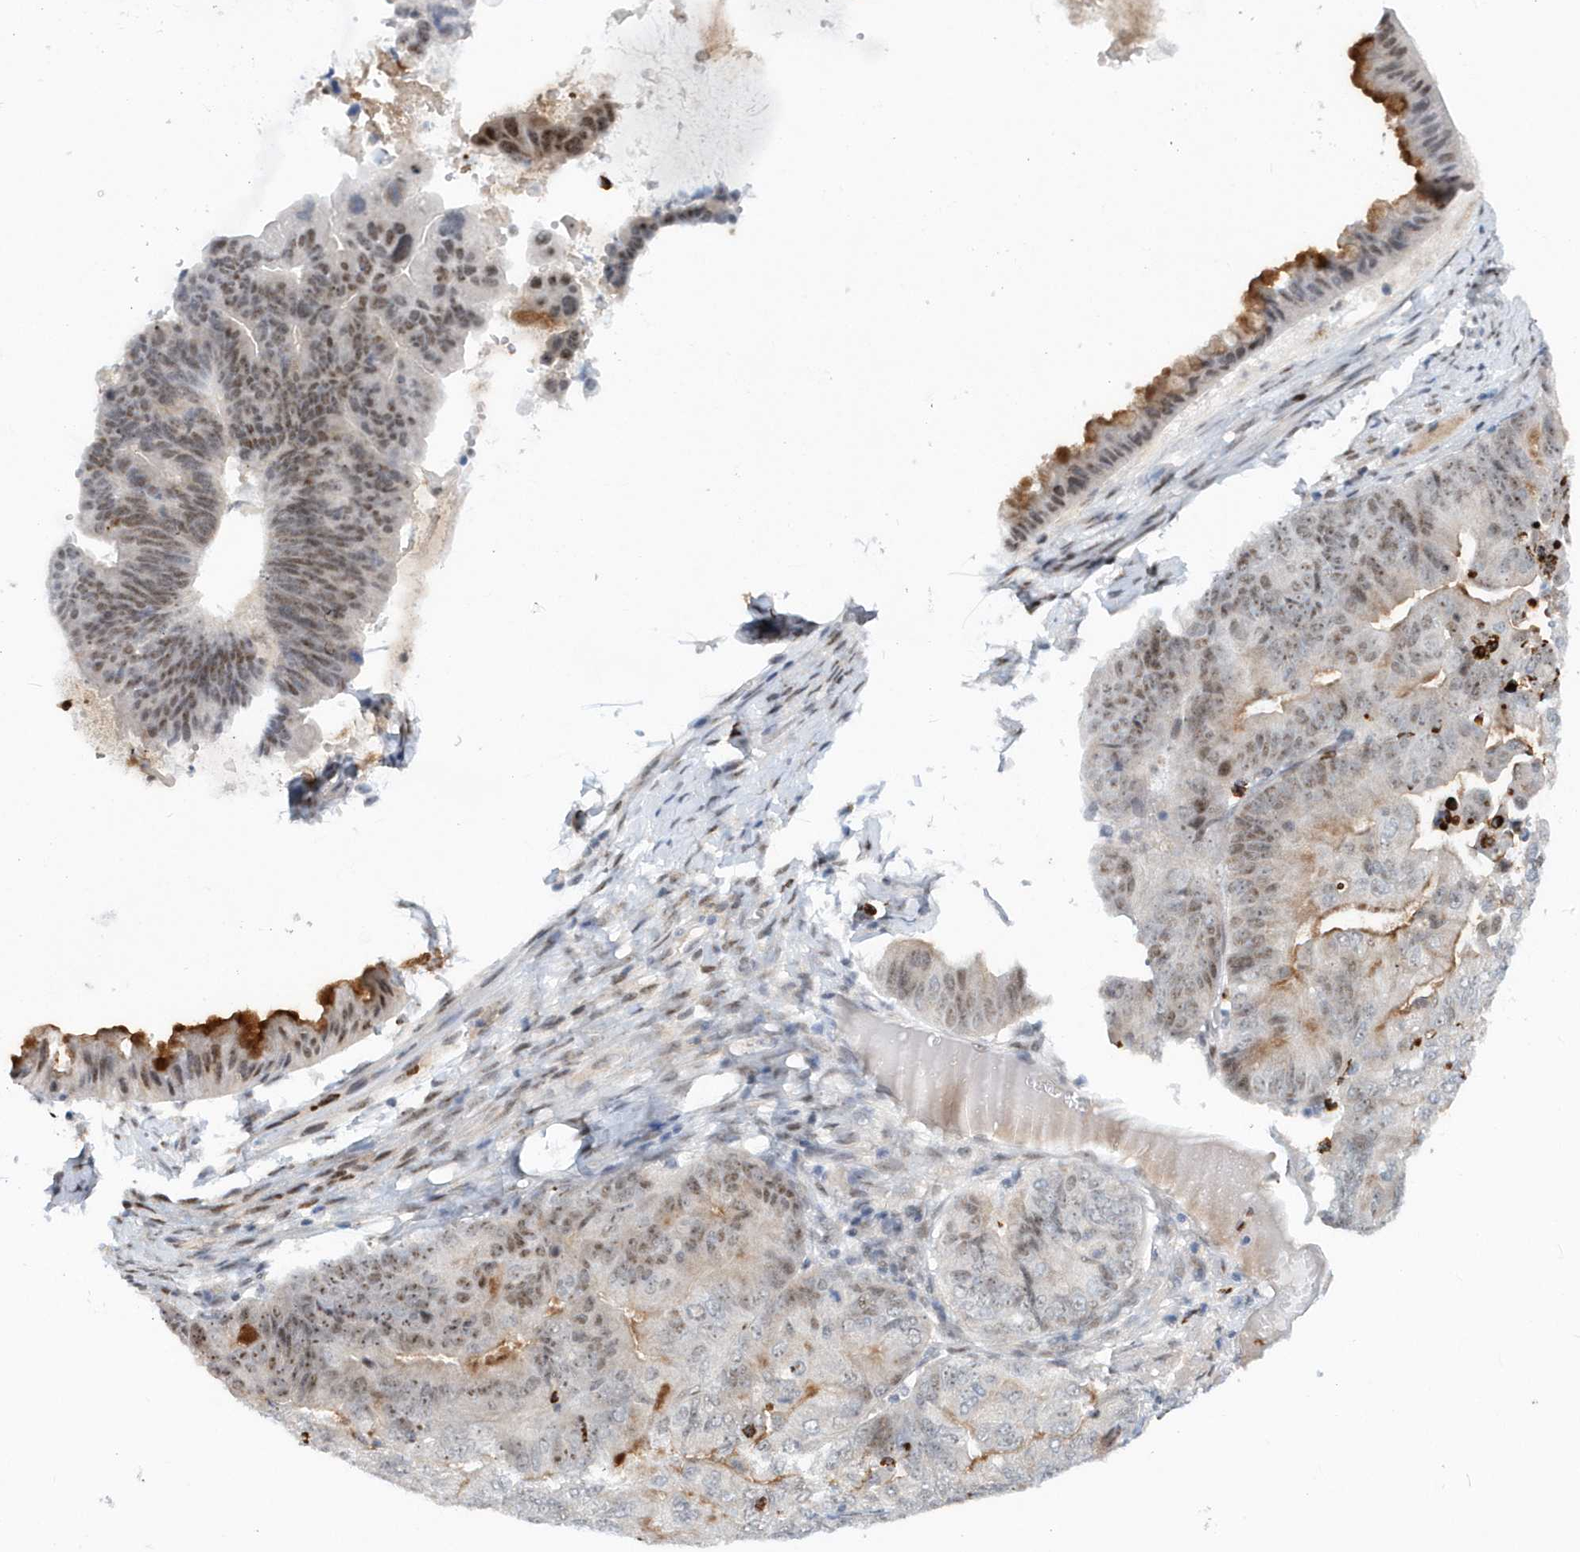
{"staining": {"intensity": "moderate", "quantity": "25%-75%", "location": "cytoplasmic/membranous,nuclear"}, "tissue": "ovarian cancer", "cell_type": "Tumor cells", "image_type": "cancer", "snomed": [{"axis": "morphology", "description": "Cystadenocarcinoma, mucinous, NOS"}, {"axis": "topography", "description": "Ovary"}], "caption": "An IHC photomicrograph of tumor tissue is shown. Protein staining in brown highlights moderate cytoplasmic/membranous and nuclear positivity in ovarian cancer within tumor cells.", "gene": "ASCL4", "patient": {"sex": "female", "age": 61}}